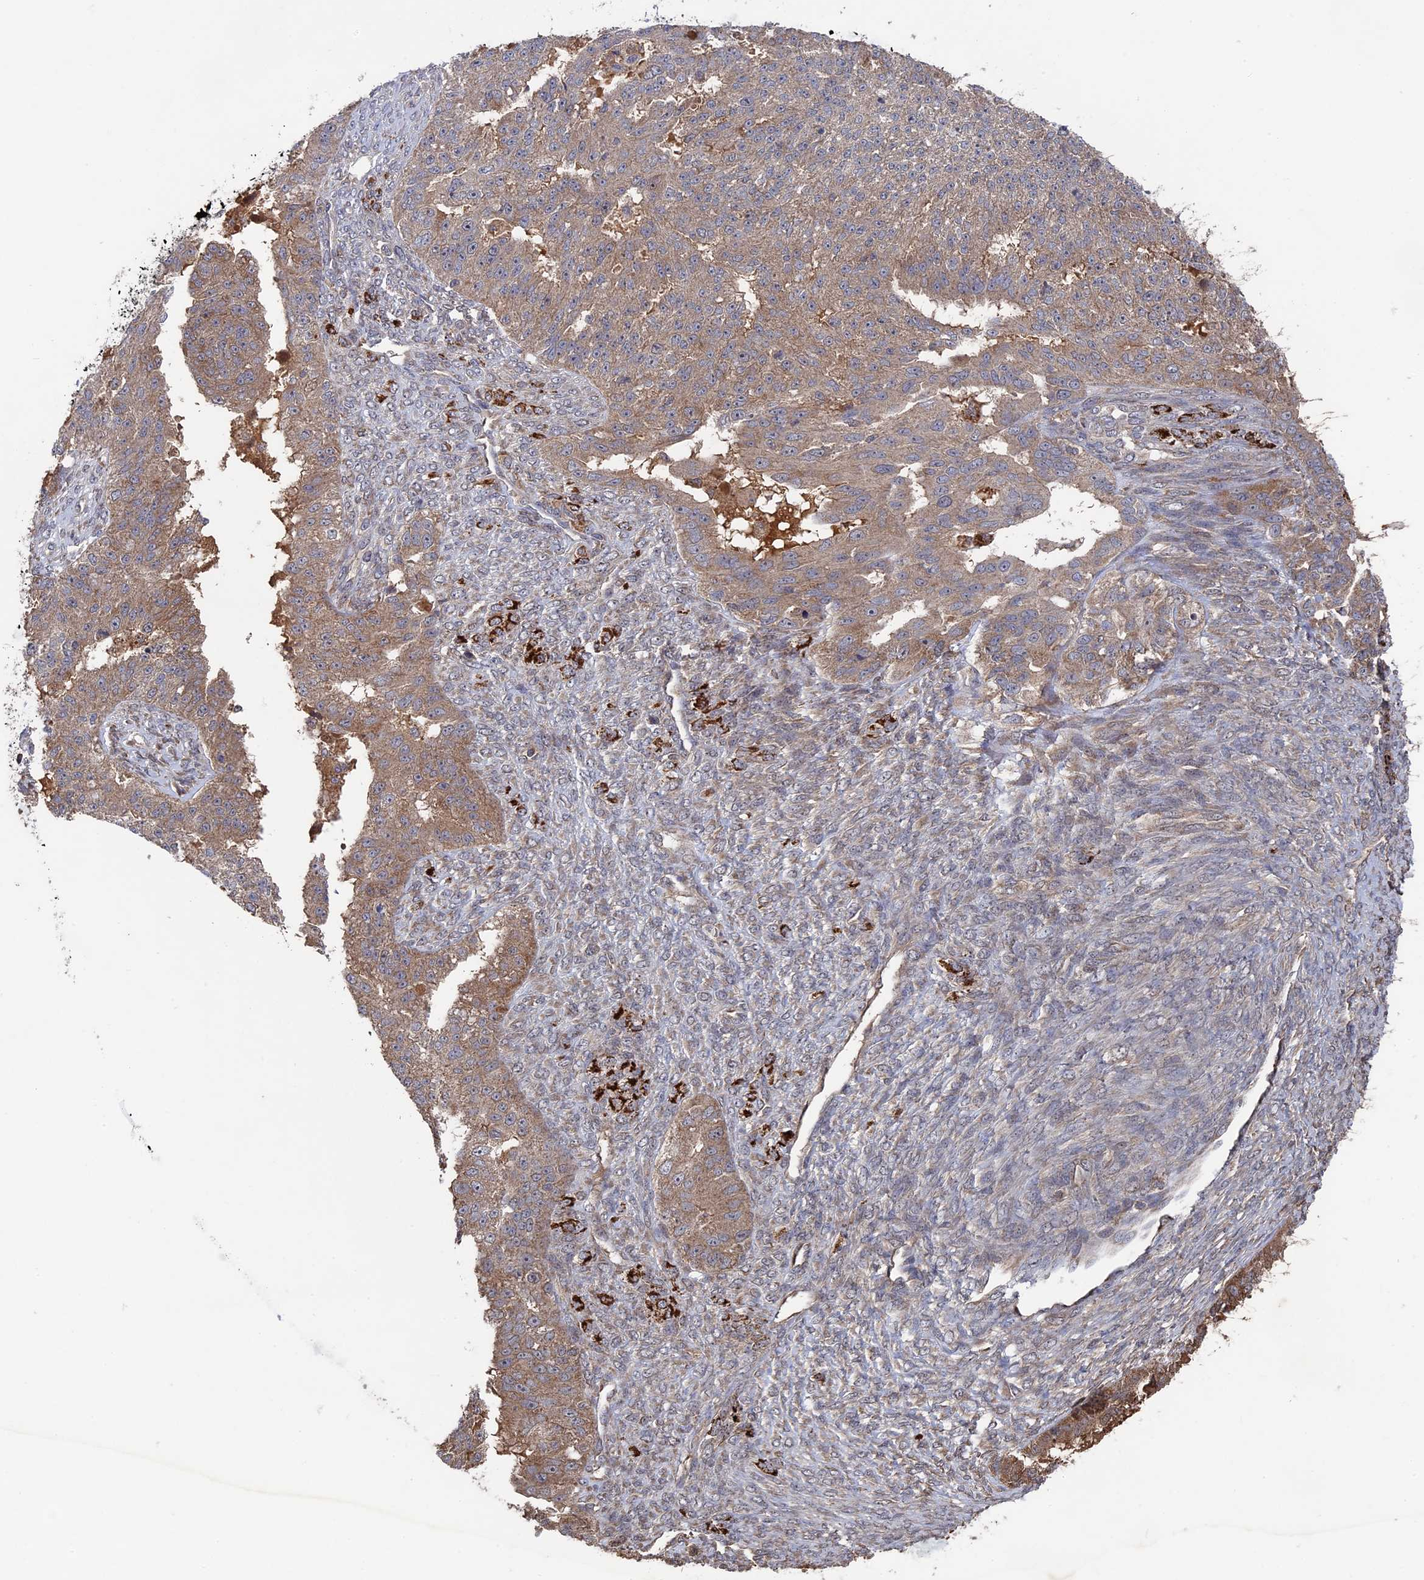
{"staining": {"intensity": "moderate", "quantity": ">75%", "location": "cytoplasmic/membranous"}, "tissue": "ovarian cancer", "cell_type": "Tumor cells", "image_type": "cancer", "snomed": [{"axis": "morphology", "description": "Cystadenocarcinoma, serous, NOS"}, {"axis": "topography", "description": "Ovary"}], "caption": "Immunohistochemical staining of human ovarian cancer (serous cystadenocarcinoma) displays moderate cytoplasmic/membranous protein staining in approximately >75% of tumor cells.", "gene": "RAB15", "patient": {"sex": "female", "age": 58}}